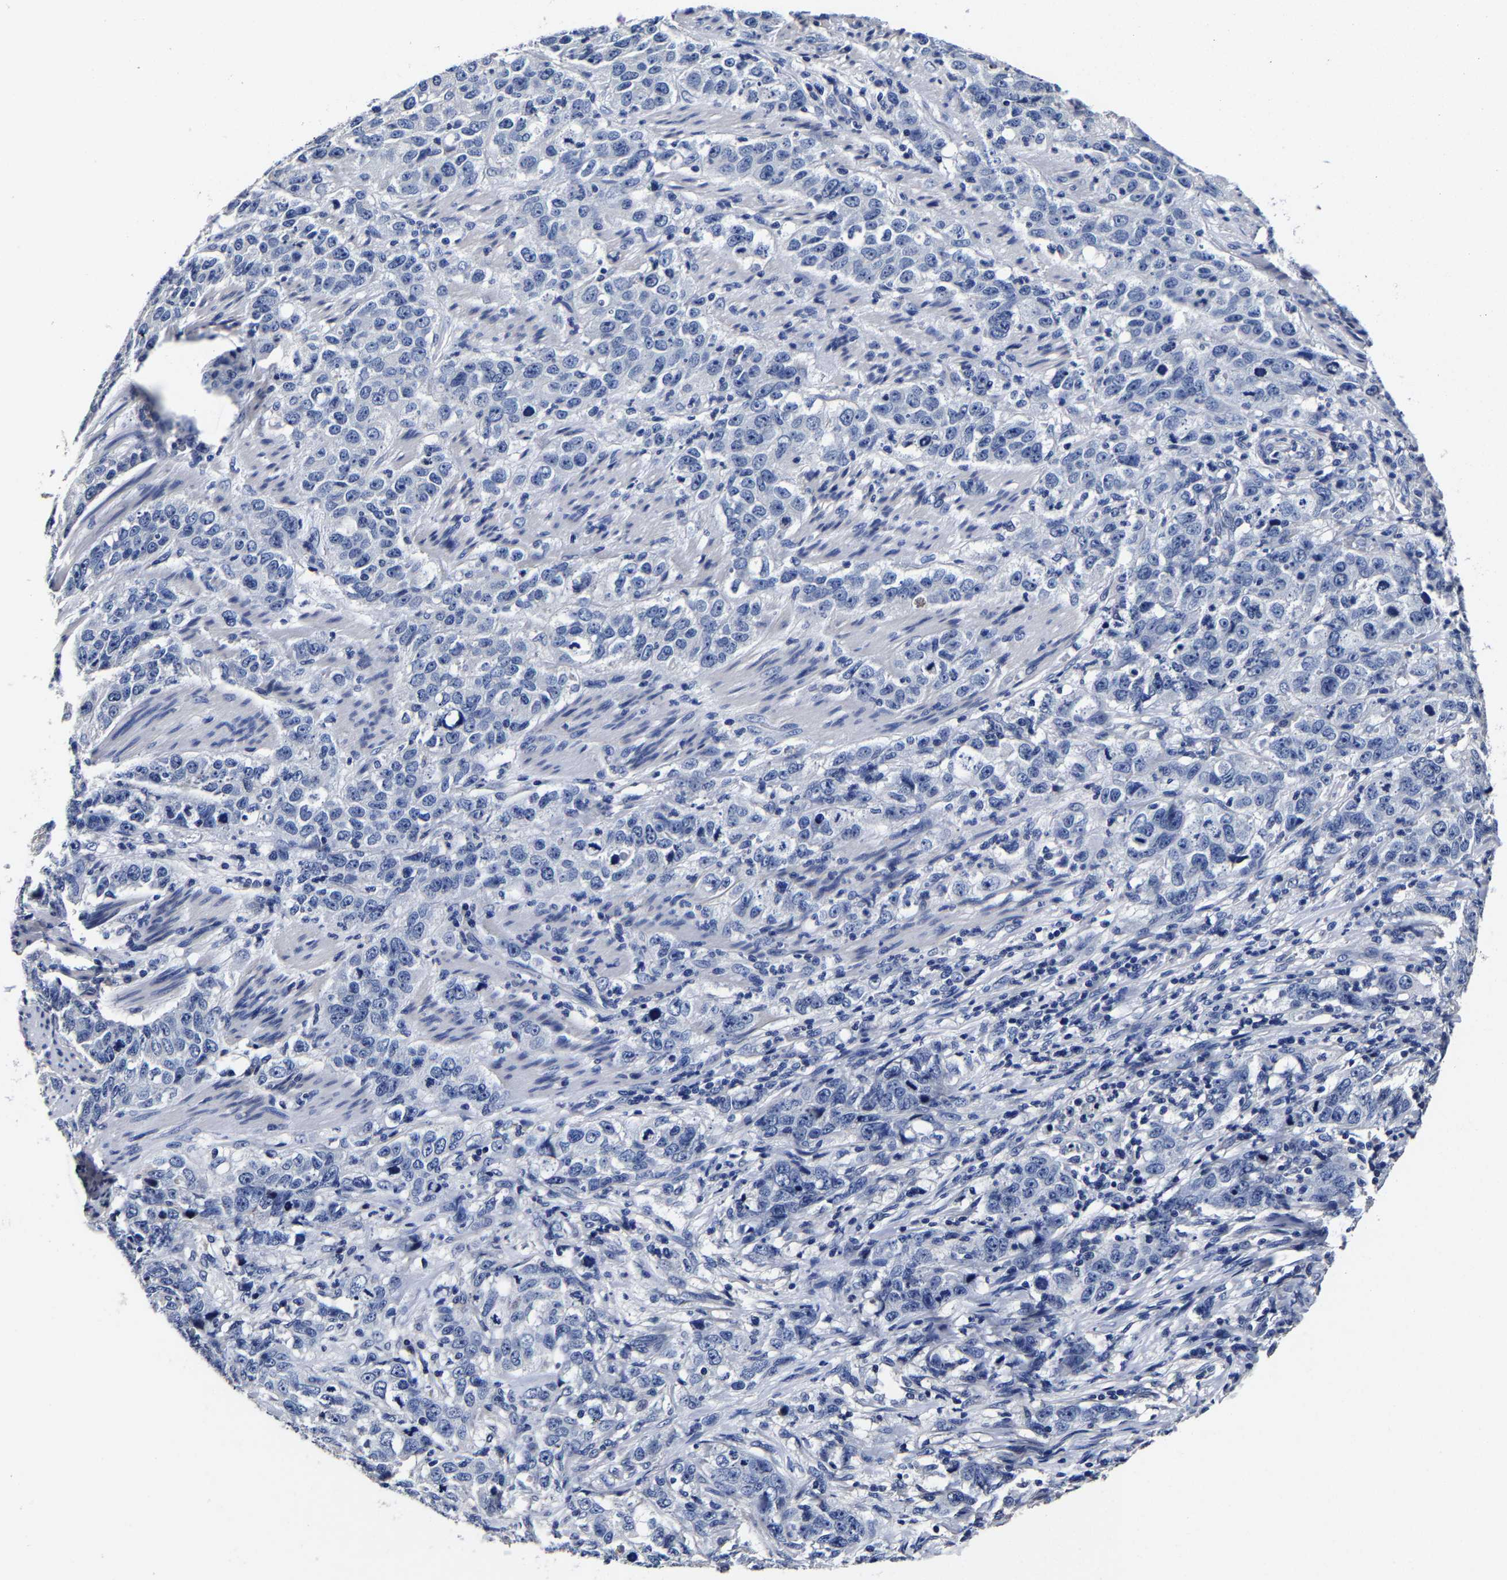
{"staining": {"intensity": "negative", "quantity": "none", "location": "none"}, "tissue": "stomach cancer", "cell_type": "Tumor cells", "image_type": "cancer", "snomed": [{"axis": "morphology", "description": "Adenocarcinoma, NOS"}, {"axis": "topography", "description": "Stomach"}], "caption": "IHC histopathology image of neoplastic tissue: human stomach adenocarcinoma stained with DAB demonstrates no significant protein staining in tumor cells.", "gene": "AKAP4", "patient": {"sex": "male", "age": 48}}